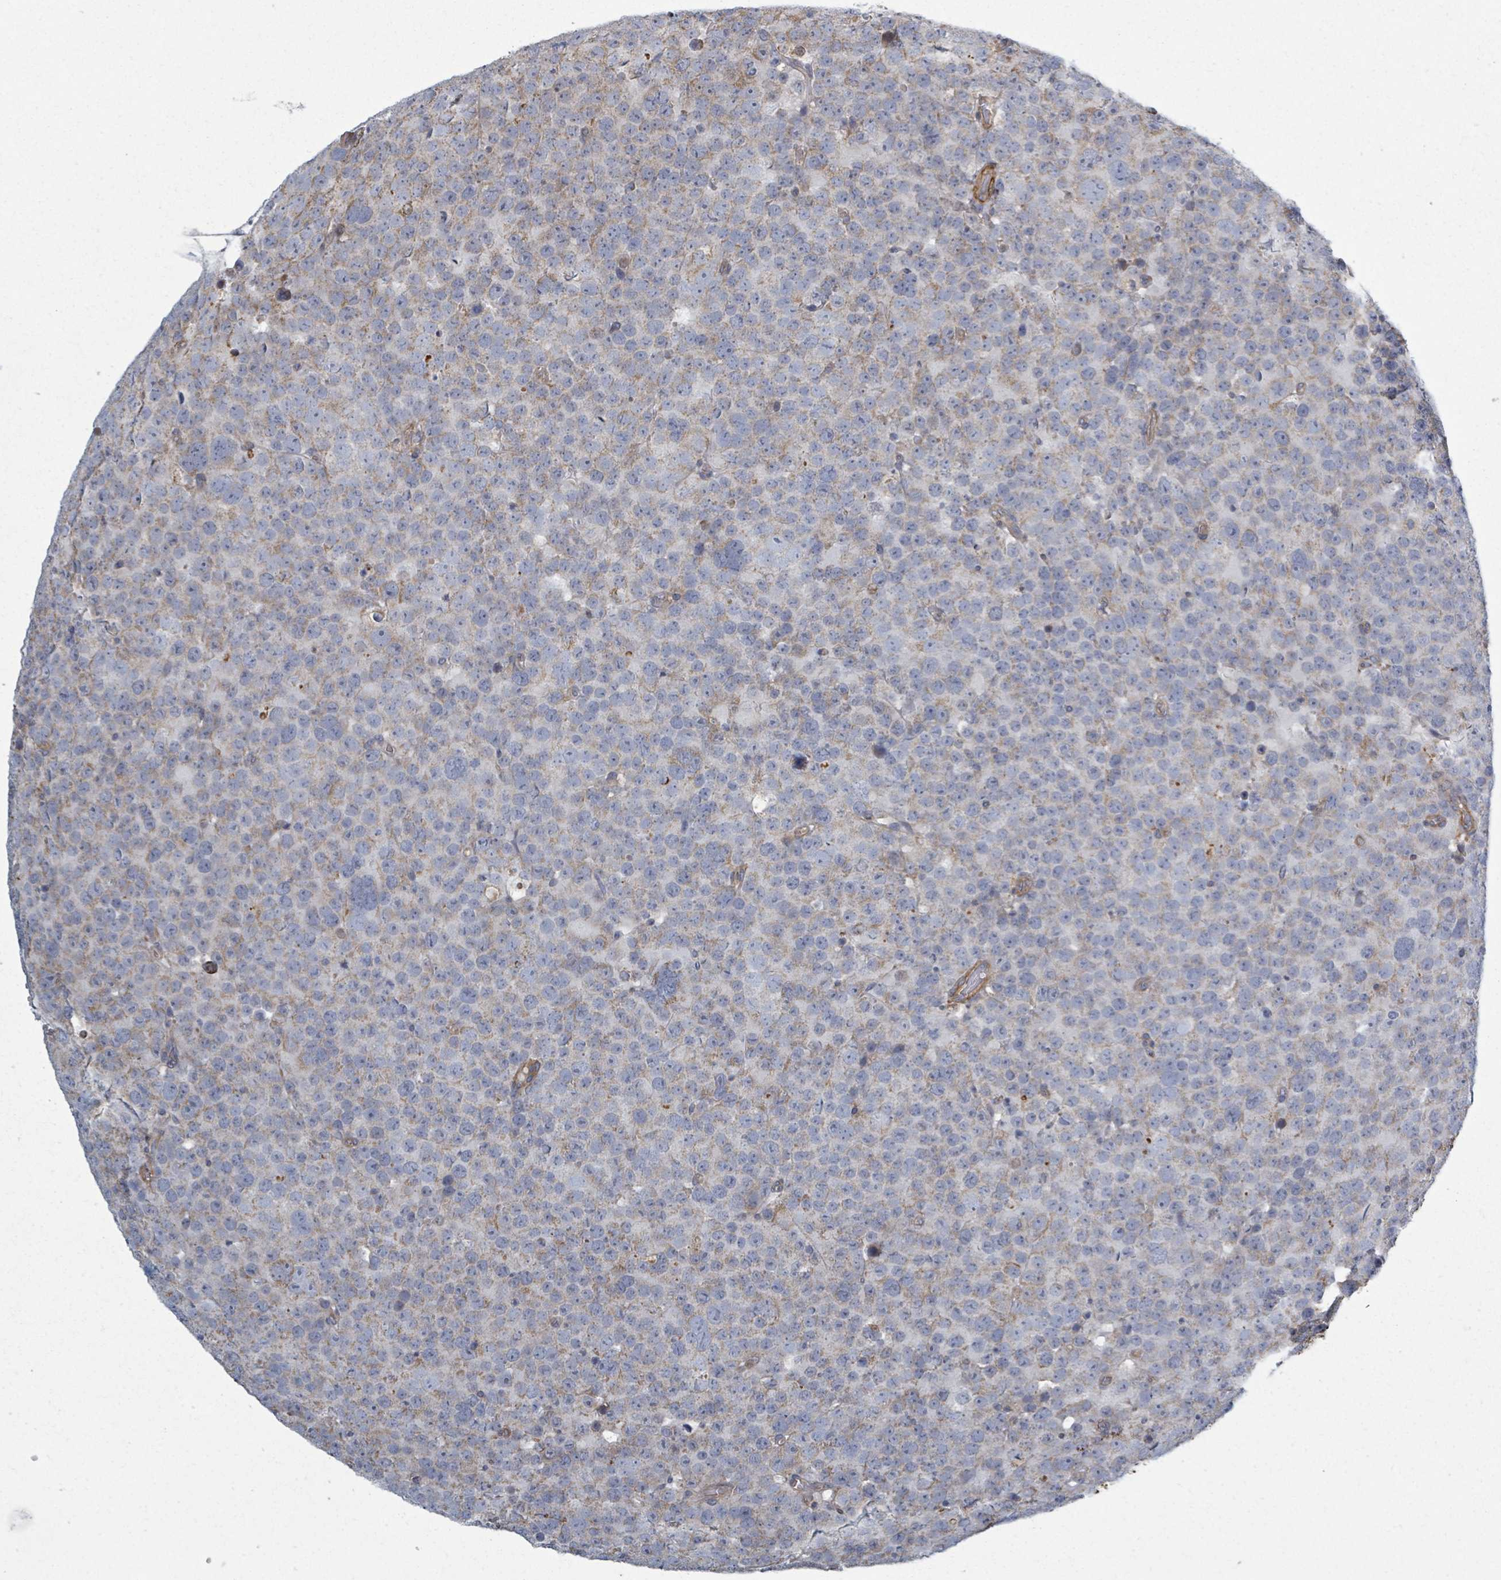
{"staining": {"intensity": "weak", "quantity": "25%-75%", "location": "cytoplasmic/membranous"}, "tissue": "testis cancer", "cell_type": "Tumor cells", "image_type": "cancer", "snomed": [{"axis": "morphology", "description": "Seminoma, NOS"}, {"axis": "topography", "description": "Testis"}], "caption": "Protein positivity by immunohistochemistry (IHC) displays weak cytoplasmic/membranous expression in approximately 25%-75% of tumor cells in testis cancer. The staining was performed using DAB, with brown indicating positive protein expression. Nuclei are stained blue with hematoxylin.", "gene": "ADCK1", "patient": {"sex": "male", "age": 71}}